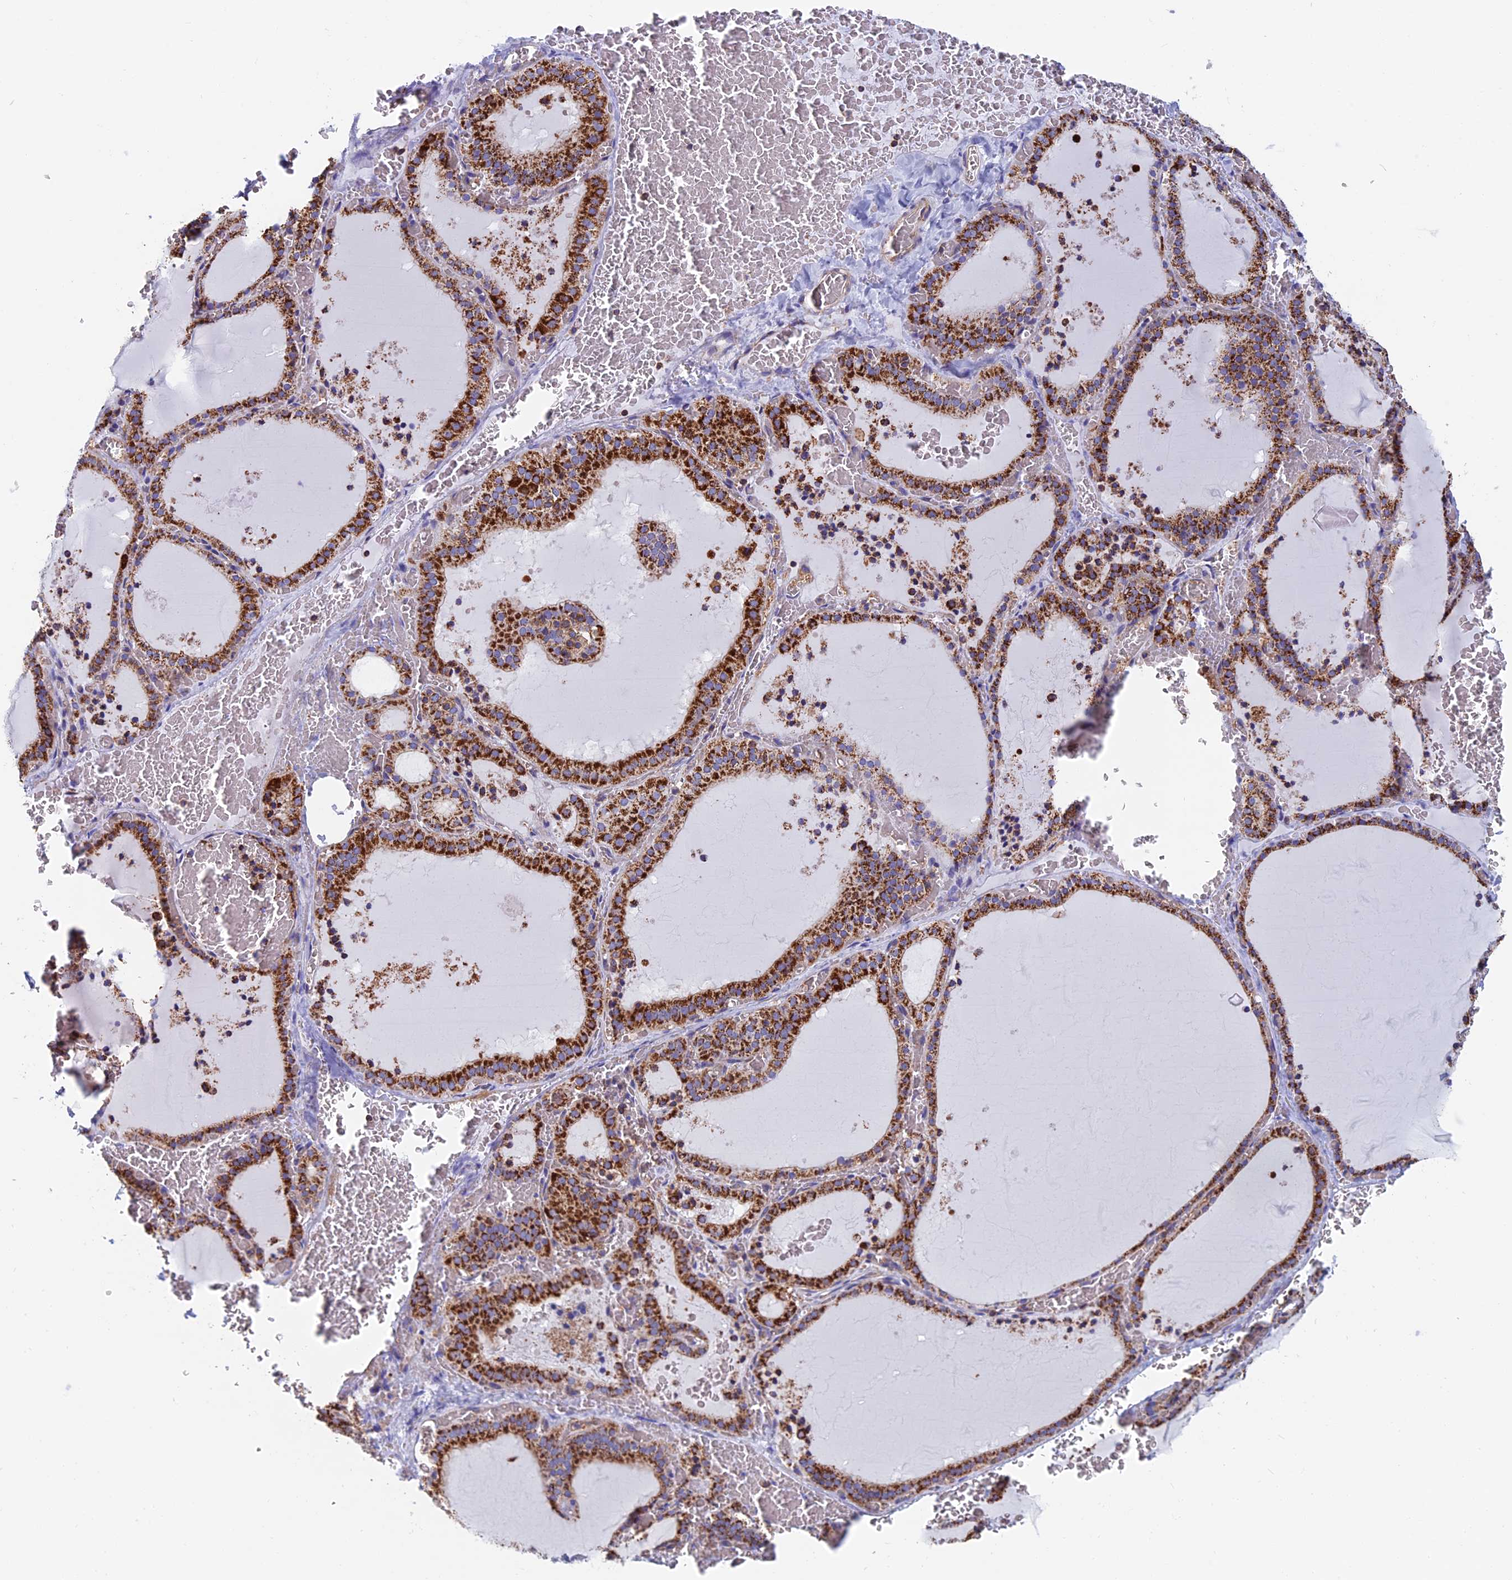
{"staining": {"intensity": "strong", "quantity": ">75%", "location": "cytoplasmic/membranous"}, "tissue": "thyroid gland", "cell_type": "Glandular cells", "image_type": "normal", "snomed": [{"axis": "morphology", "description": "Normal tissue, NOS"}, {"axis": "topography", "description": "Thyroid gland"}], "caption": "IHC image of normal thyroid gland: human thyroid gland stained using immunohistochemistry (IHC) displays high levels of strong protein expression localized specifically in the cytoplasmic/membranous of glandular cells, appearing as a cytoplasmic/membranous brown color.", "gene": "HSD17B8", "patient": {"sex": "female", "age": 39}}